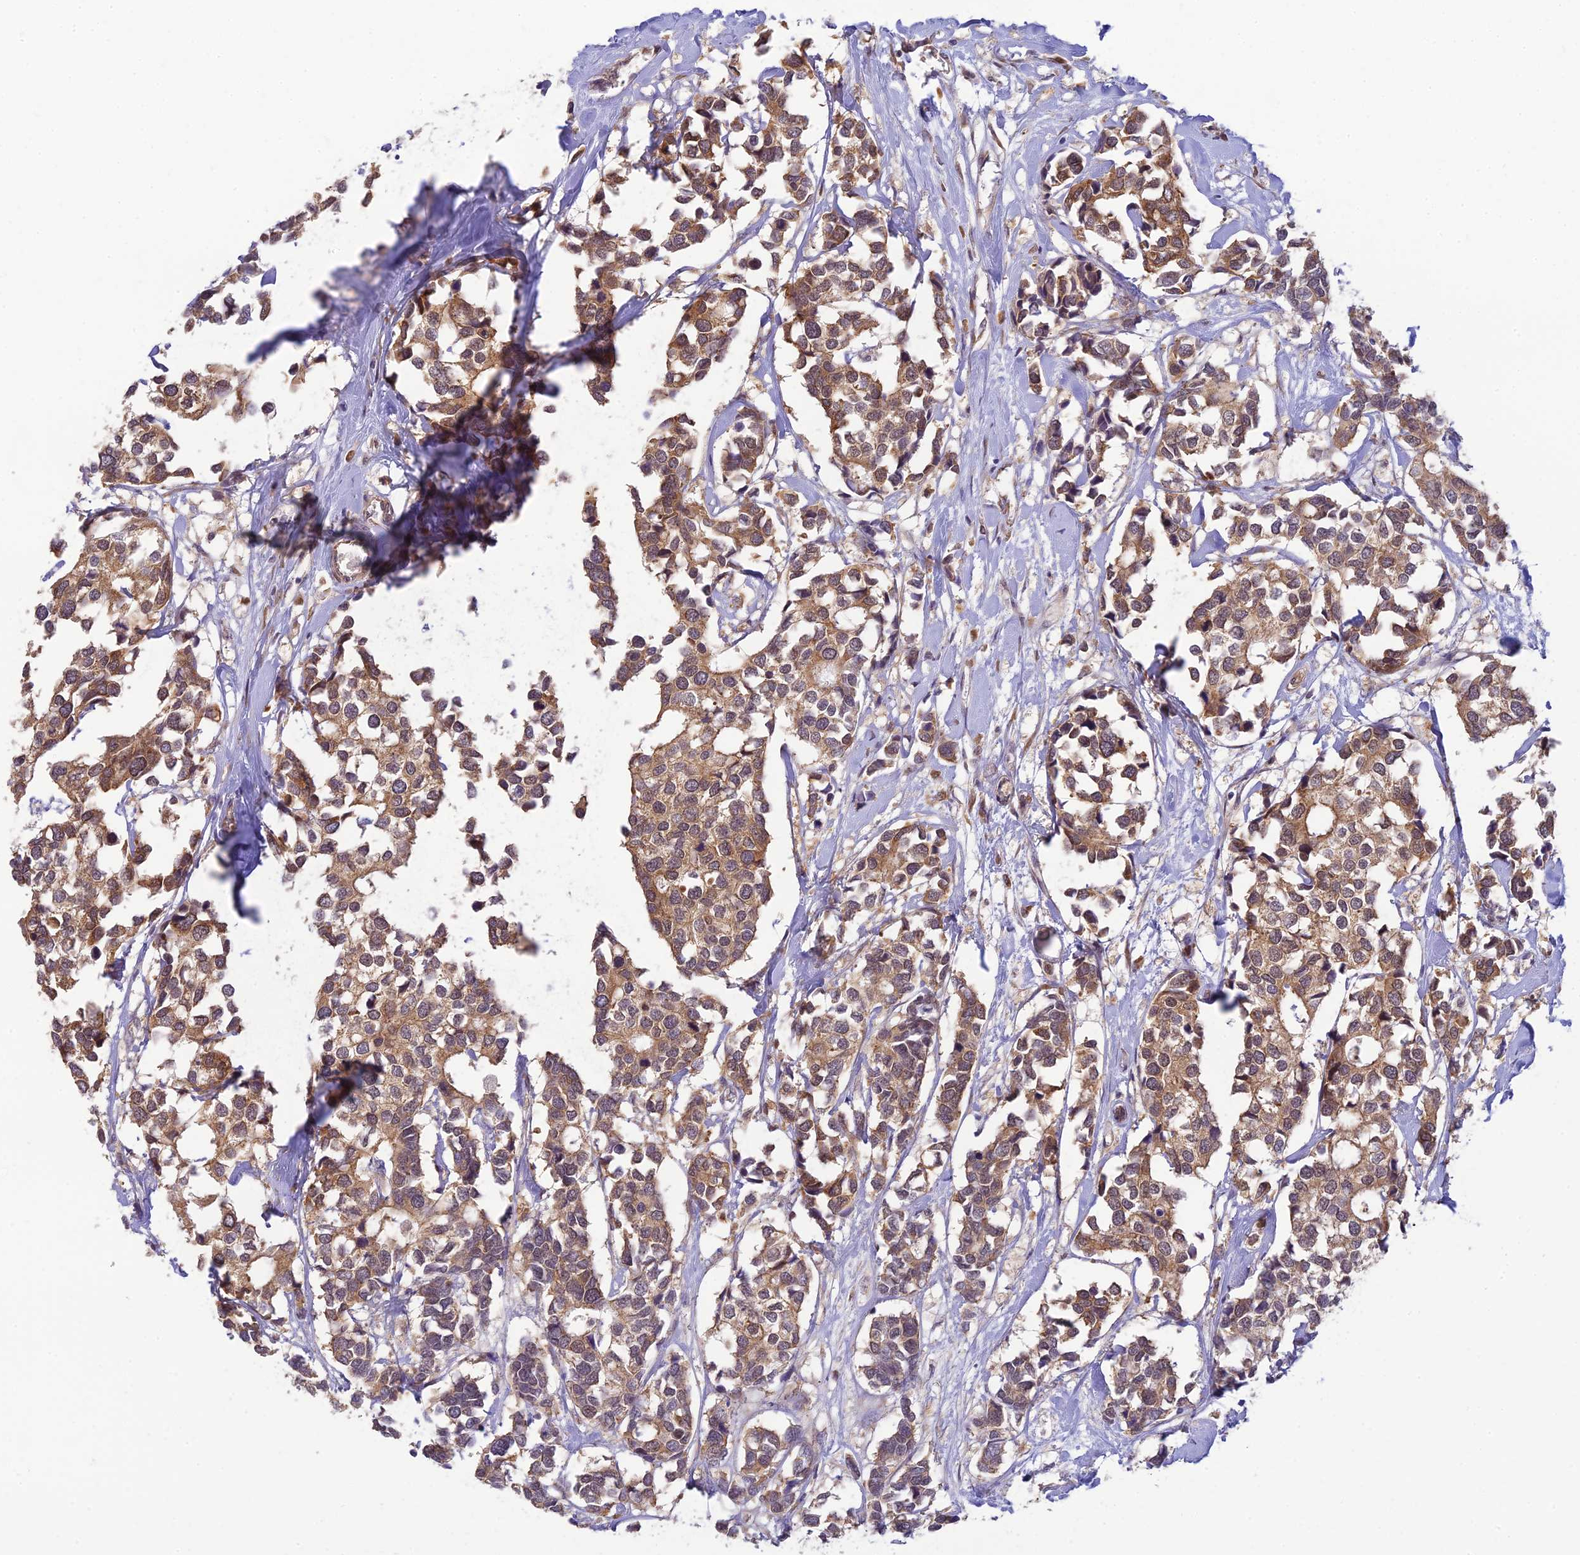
{"staining": {"intensity": "moderate", "quantity": ">75%", "location": "cytoplasmic/membranous,nuclear"}, "tissue": "breast cancer", "cell_type": "Tumor cells", "image_type": "cancer", "snomed": [{"axis": "morphology", "description": "Duct carcinoma"}, {"axis": "topography", "description": "Breast"}], "caption": "Immunohistochemical staining of human breast cancer (invasive ductal carcinoma) displays medium levels of moderate cytoplasmic/membranous and nuclear protein positivity in about >75% of tumor cells.", "gene": "SKIC8", "patient": {"sex": "female", "age": 83}}